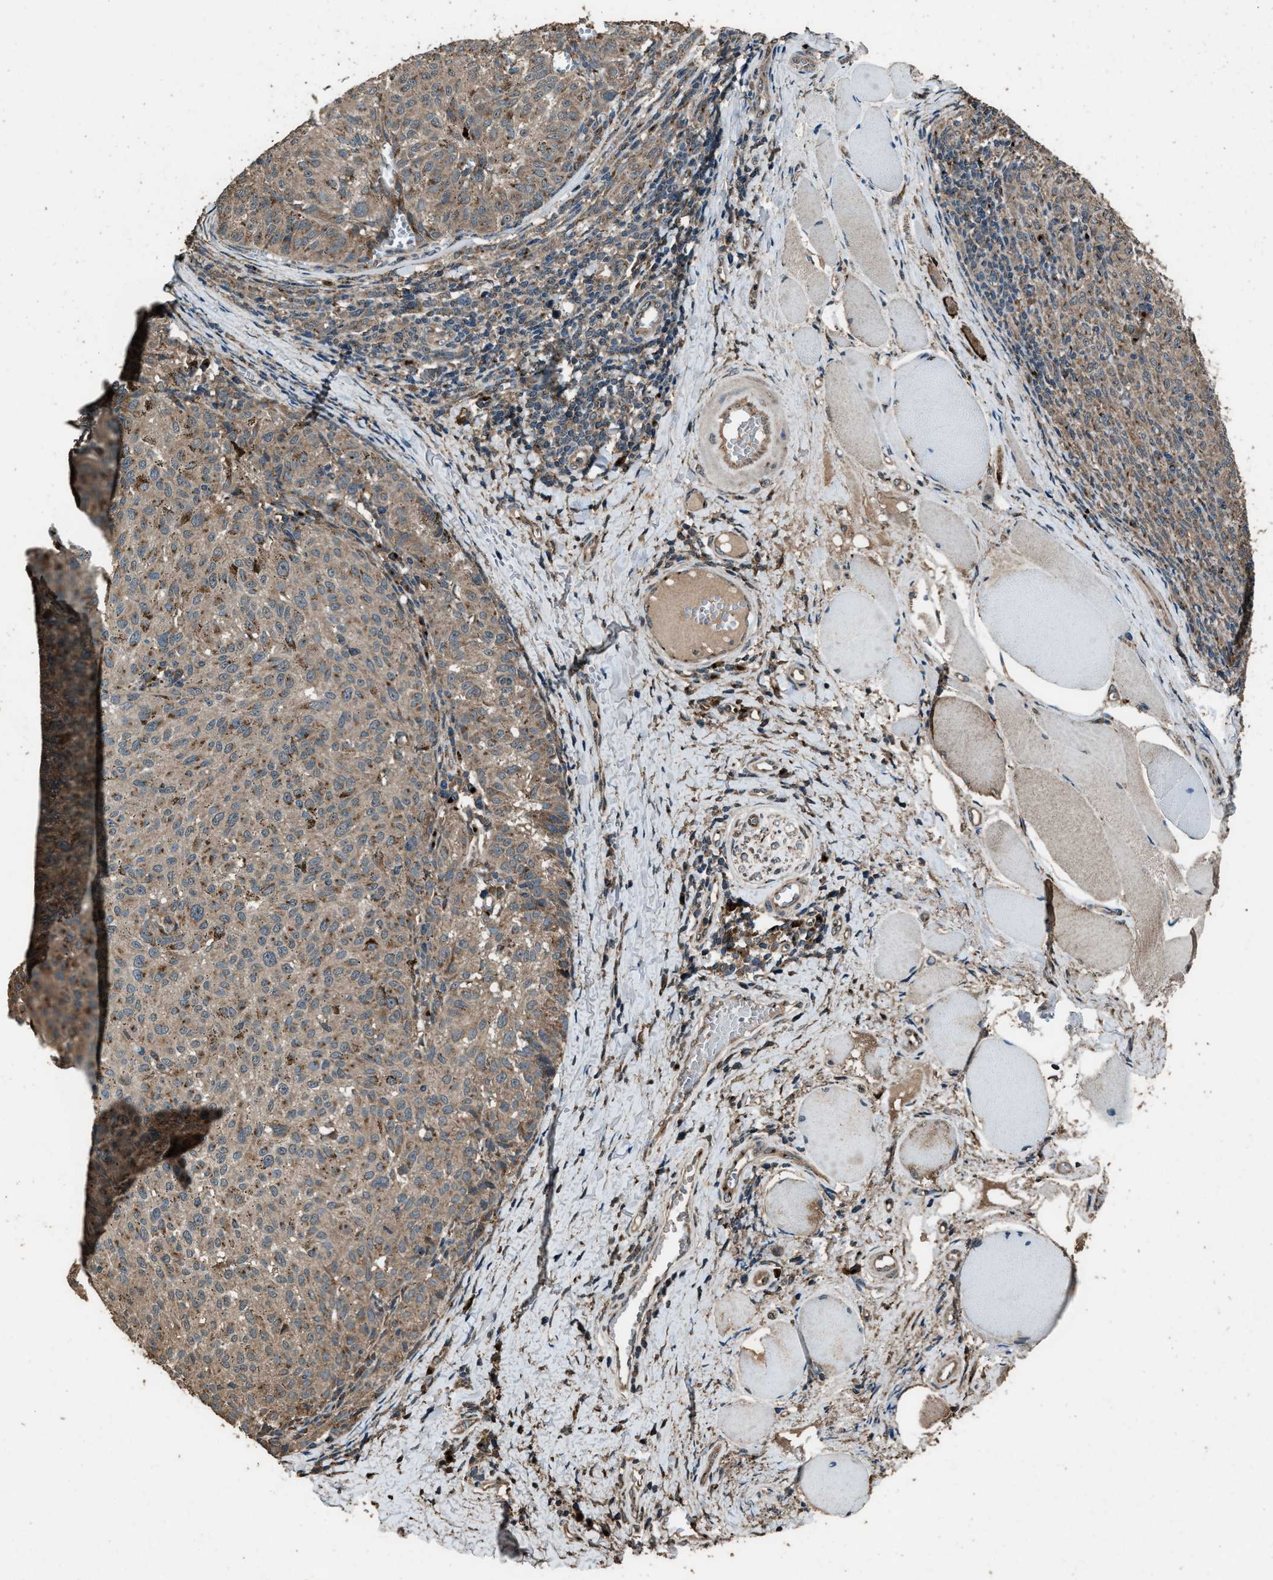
{"staining": {"intensity": "moderate", "quantity": ">75%", "location": "cytoplasmic/membranous"}, "tissue": "melanoma", "cell_type": "Tumor cells", "image_type": "cancer", "snomed": [{"axis": "morphology", "description": "Malignant melanoma, NOS"}, {"axis": "topography", "description": "Skin"}], "caption": "A medium amount of moderate cytoplasmic/membranous expression is present in about >75% of tumor cells in malignant melanoma tissue. The staining is performed using DAB (3,3'-diaminobenzidine) brown chromogen to label protein expression. The nuclei are counter-stained blue using hematoxylin.", "gene": "SLC38A10", "patient": {"sex": "female", "age": 72}}